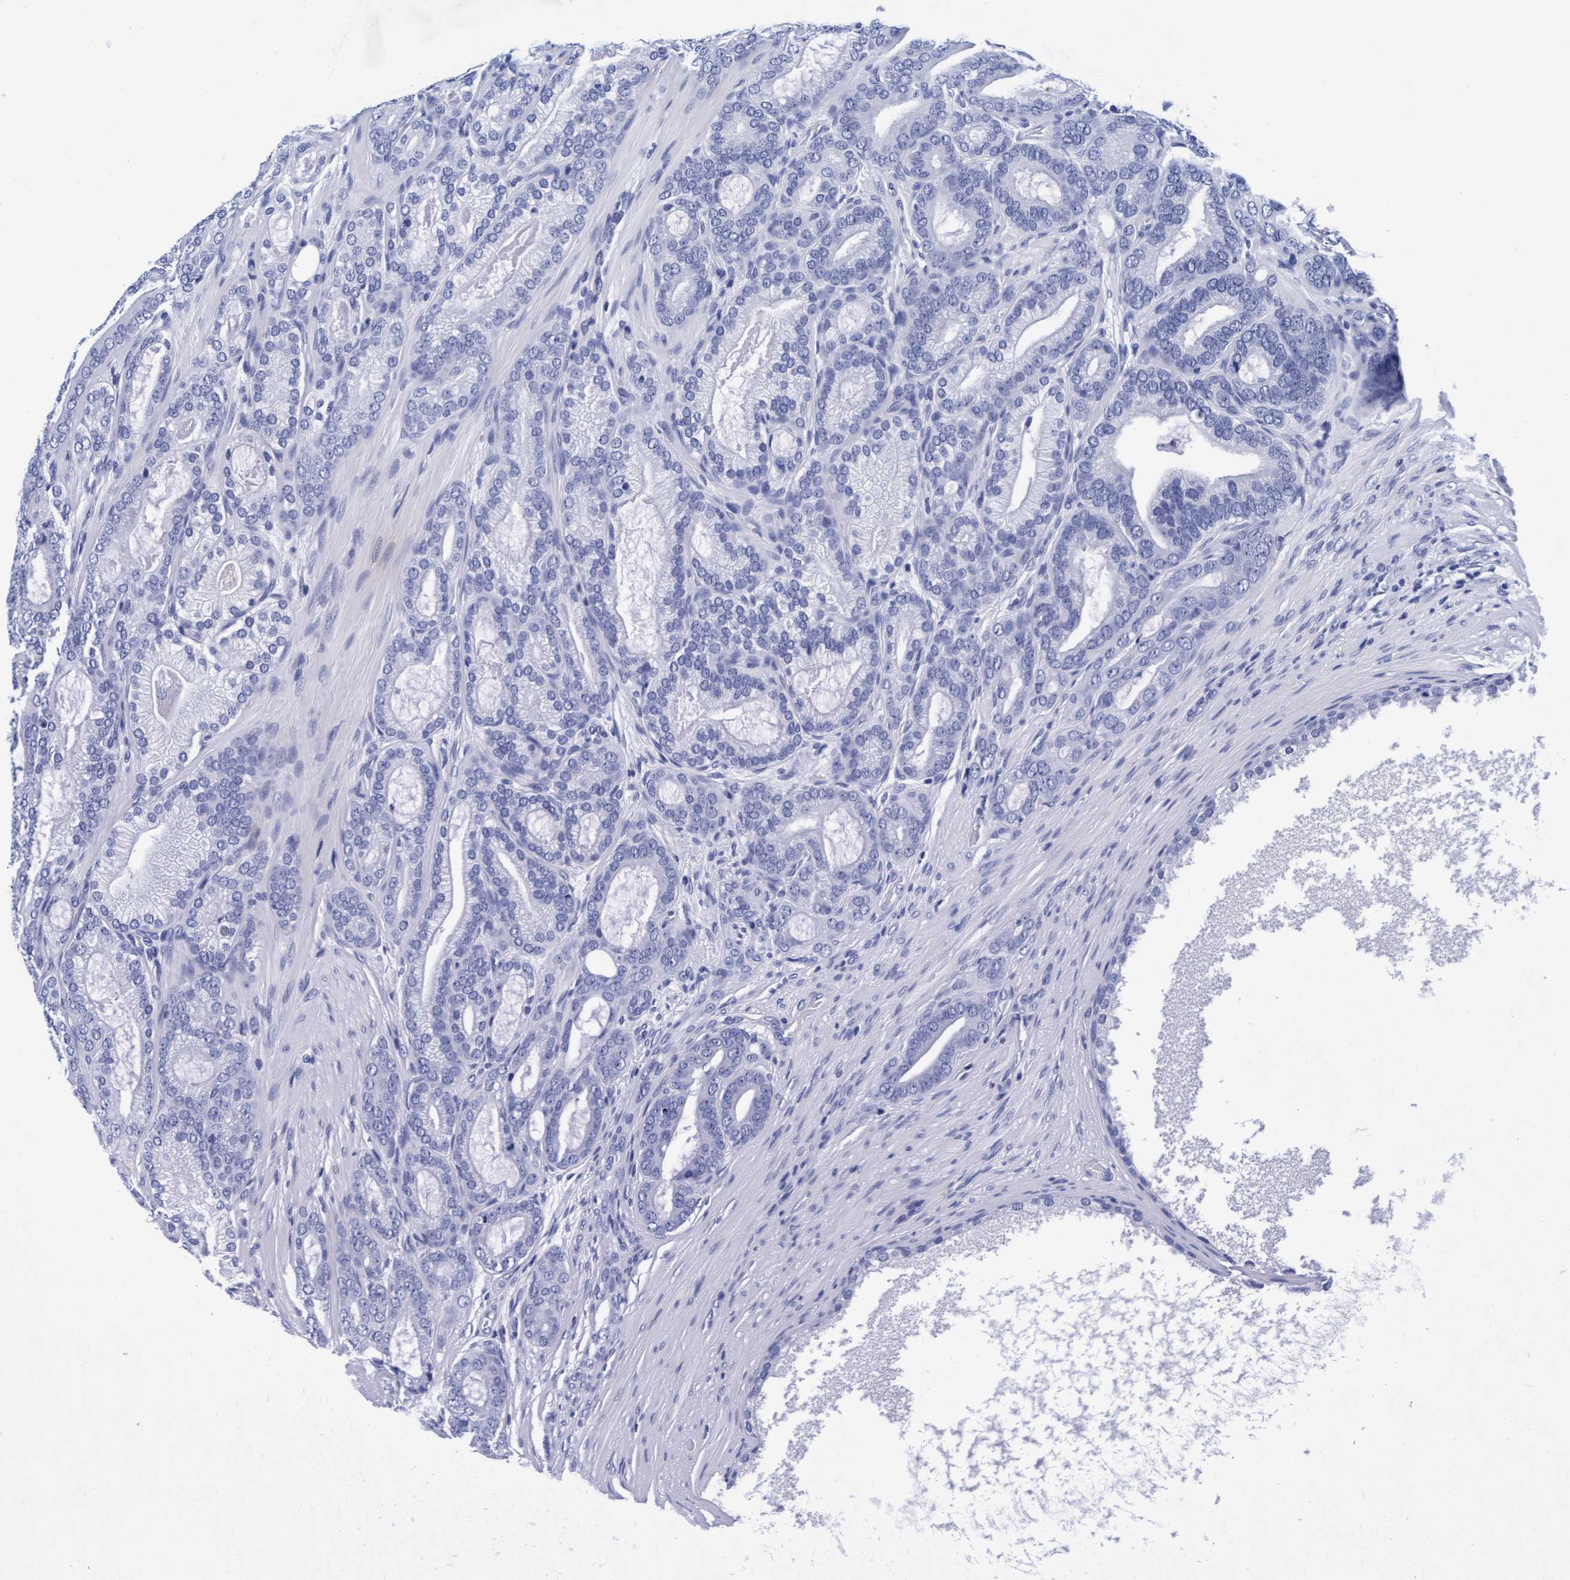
{"staining": {"intensity": "negative", "quantity": "none", "location": "none"}, "tissue": "prostate cancer", "cell_type": "Tumor cells", "image_type": "cancer", "snomed": [{"axis": "morphology", "description": "Adenocarcinoma, High grade"}, {"axis": "topography", "description": "Prostate"}], "caption": "Tumor cells show no significant positivity in prostate adenocarcinoma (high-grade).", "gene": "ARSG", "patient": {"sex": "male", "age": 60}}